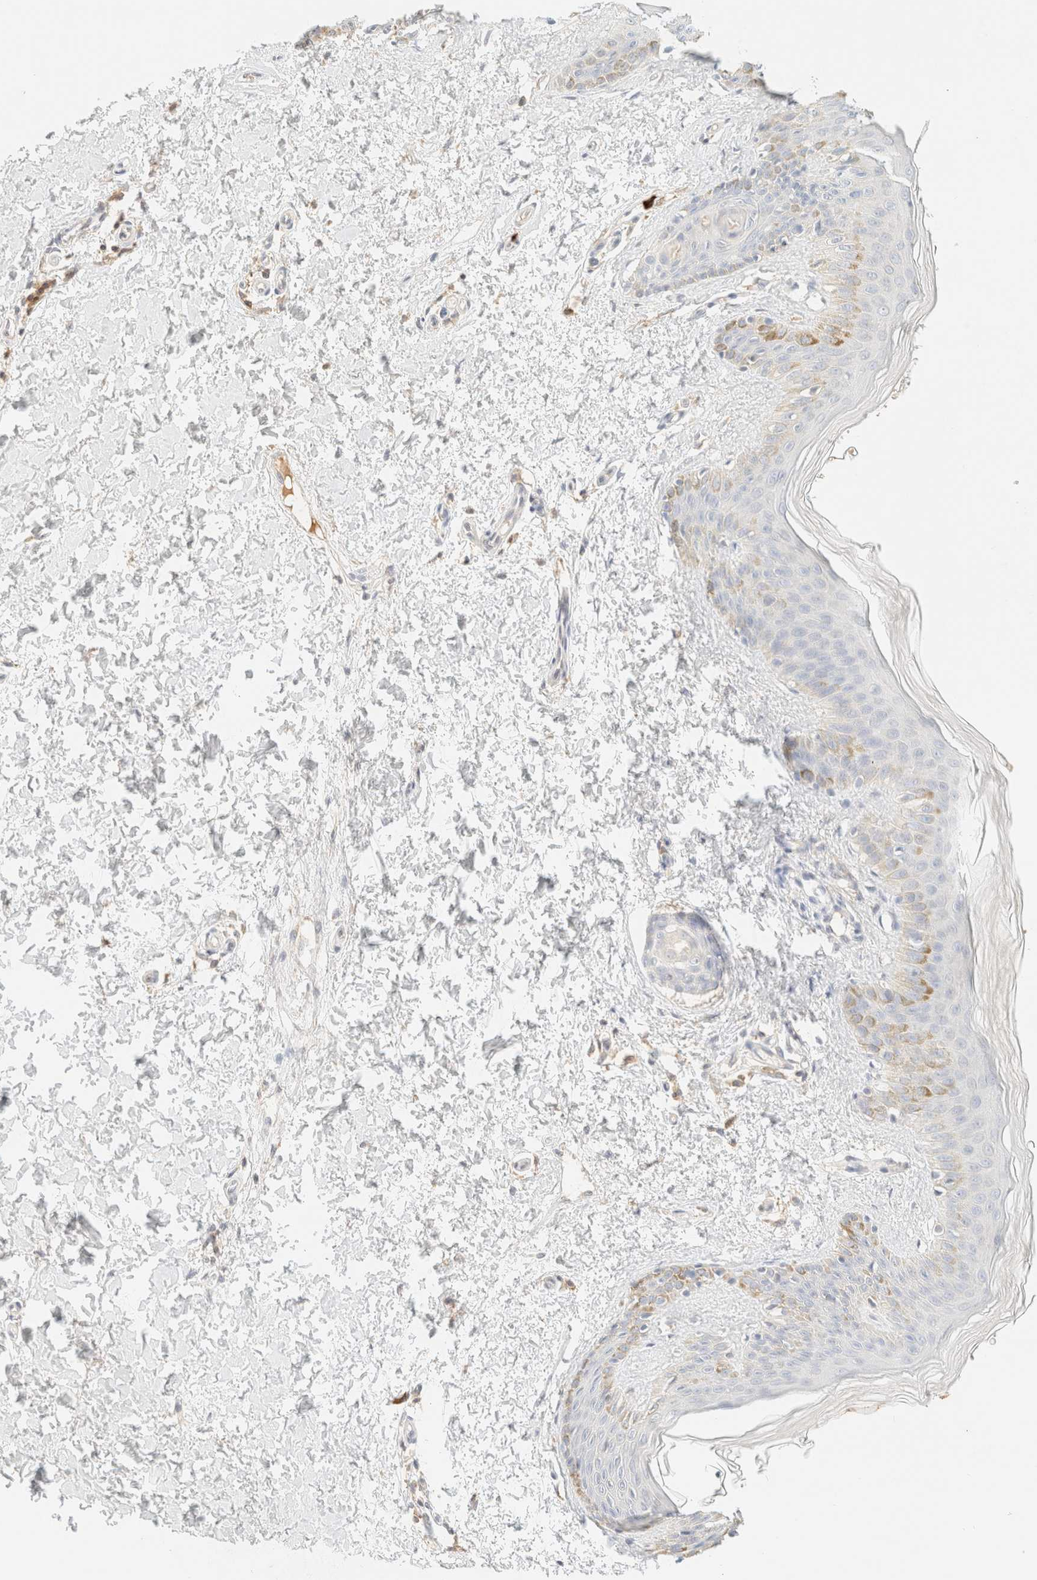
{"staining": {"intensity": "moderate", "quantity": "25%-75%", "location": "cytoplasmic/membranous"}, "tissue": "skin", "cell_type": "Fibroblasts", "image_type": "normal", "snomed": [{"axis": "morphology", "description": "Normal tissue, NOS"}, {"axis": "morphology", "description": "Neoplasm, benign, NOS"}, {"axis": "topography", "description": "Skin"}, {"axis": "topography", "description": "Soft tissue"}], "caption": "DAB (3,3'-diaminobenzidine) immunohistochemical staining of unremarkable human skin shows moderate cytoplasmic/membranous protein staining in about 25%-75% of fibroblasts. The staining was performed using DAB (3,3'-diaminobenzidine) to visualize the protein expression in brown, while the nuclei were stained in blue with hematoxylin (Magnification: 20x).", "gene": "FHOD1", "patient": {"sex": "male", "age": 26}}